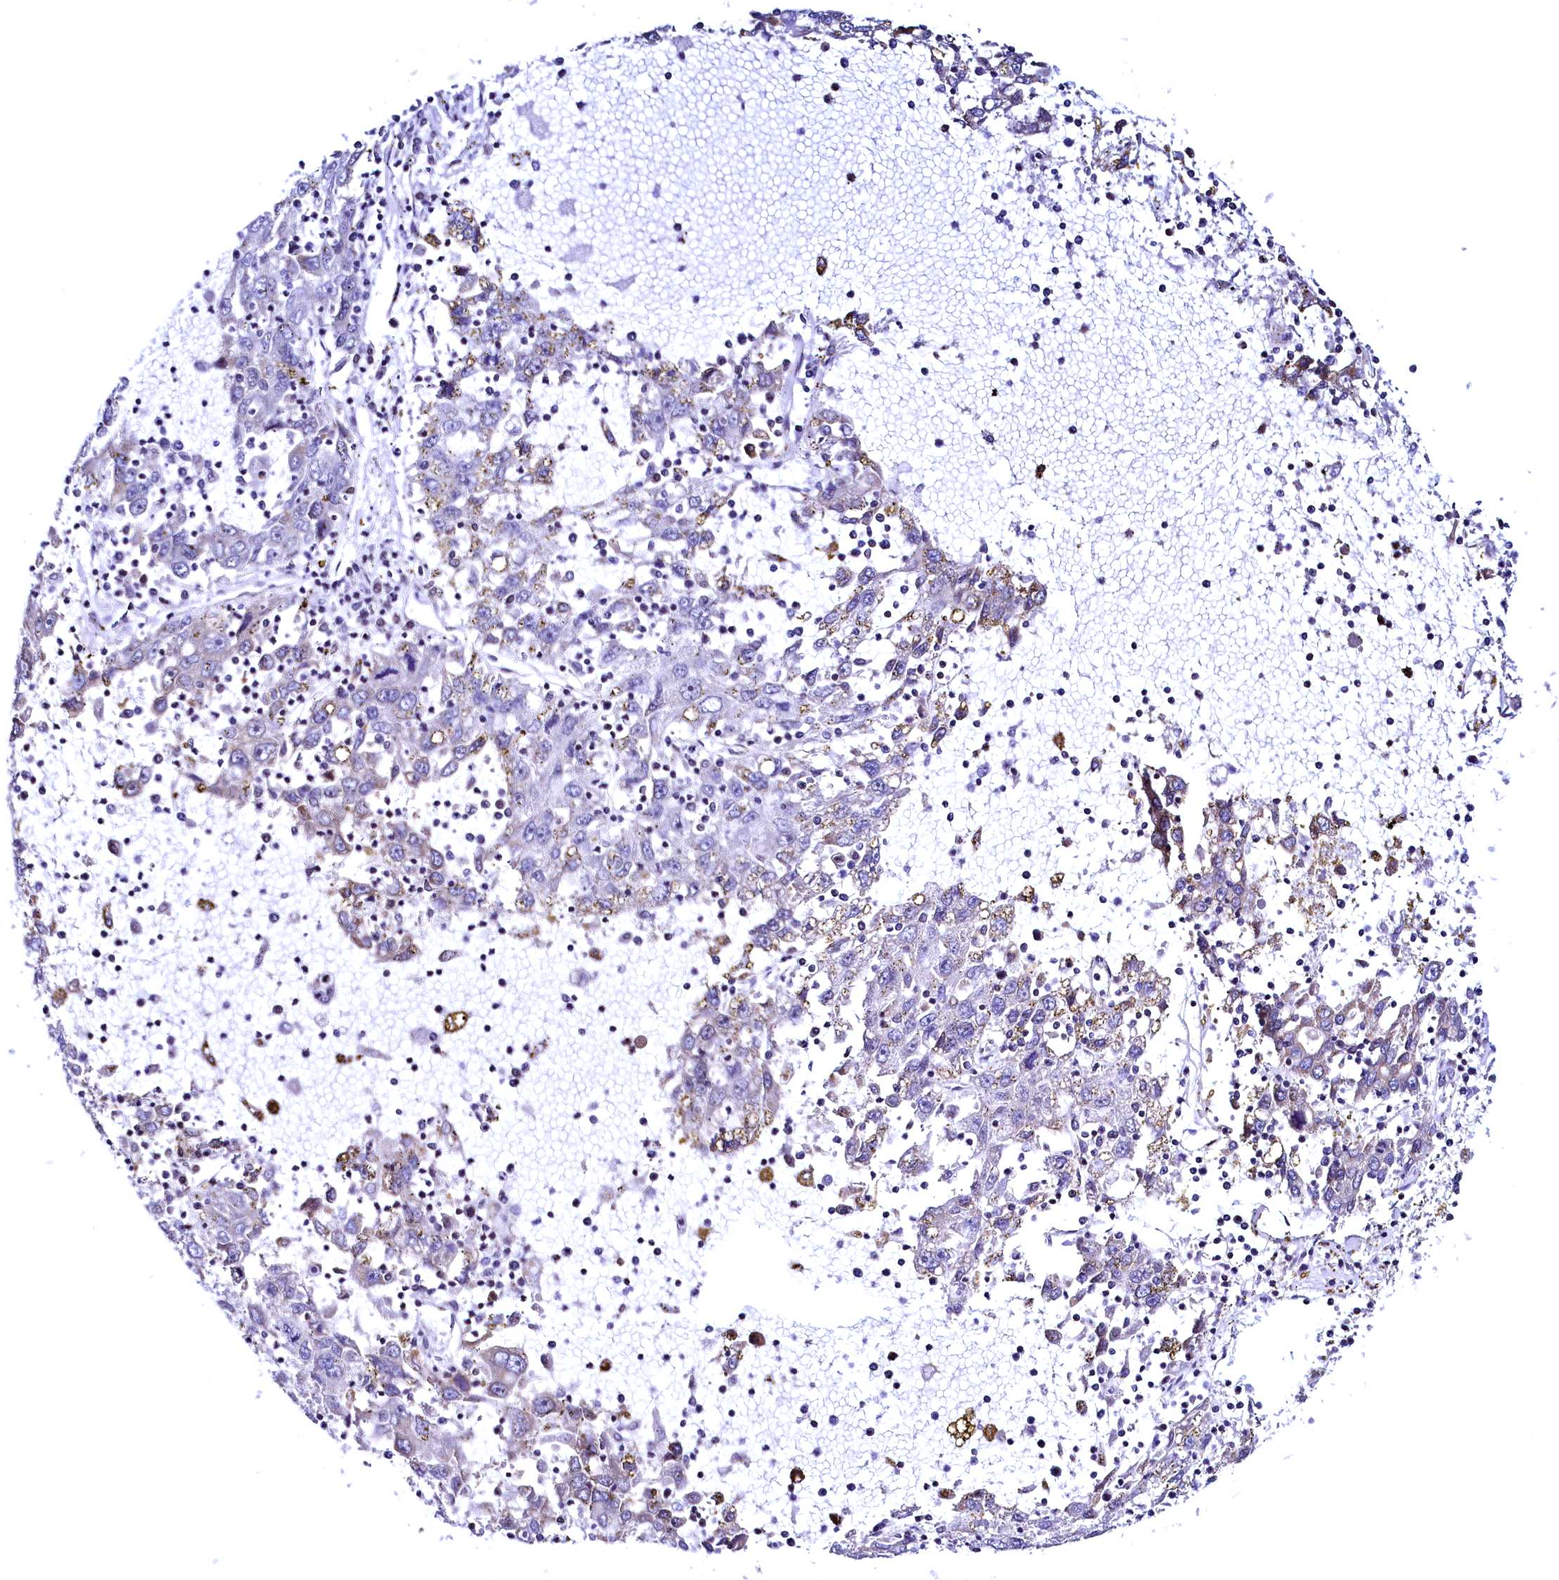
{"staining": {"intensity": "negative", "quantity": "none", "location": "none"}, "tissue": "liver cancer", "cell_type": "Tumor cells", "image_type": "cancer", "snomed": [{"axis": "morphology", "description": "Carcinoma, Hepatocellular, NOS"}, {"axis": "topography", "description": "Liver"}], "caption": "DAB (3,3'-diaminobenzidine) immunohistochemical staining of human liver cancer (hepatocellular carcinoma) displays no significant staining in tumor cells. The staining is performed using DAB brown chromogen with nuclei counter-stained in using hematoxylin.", "gene": "HAND1", "patient": {"sex": "male", "age": 49}}